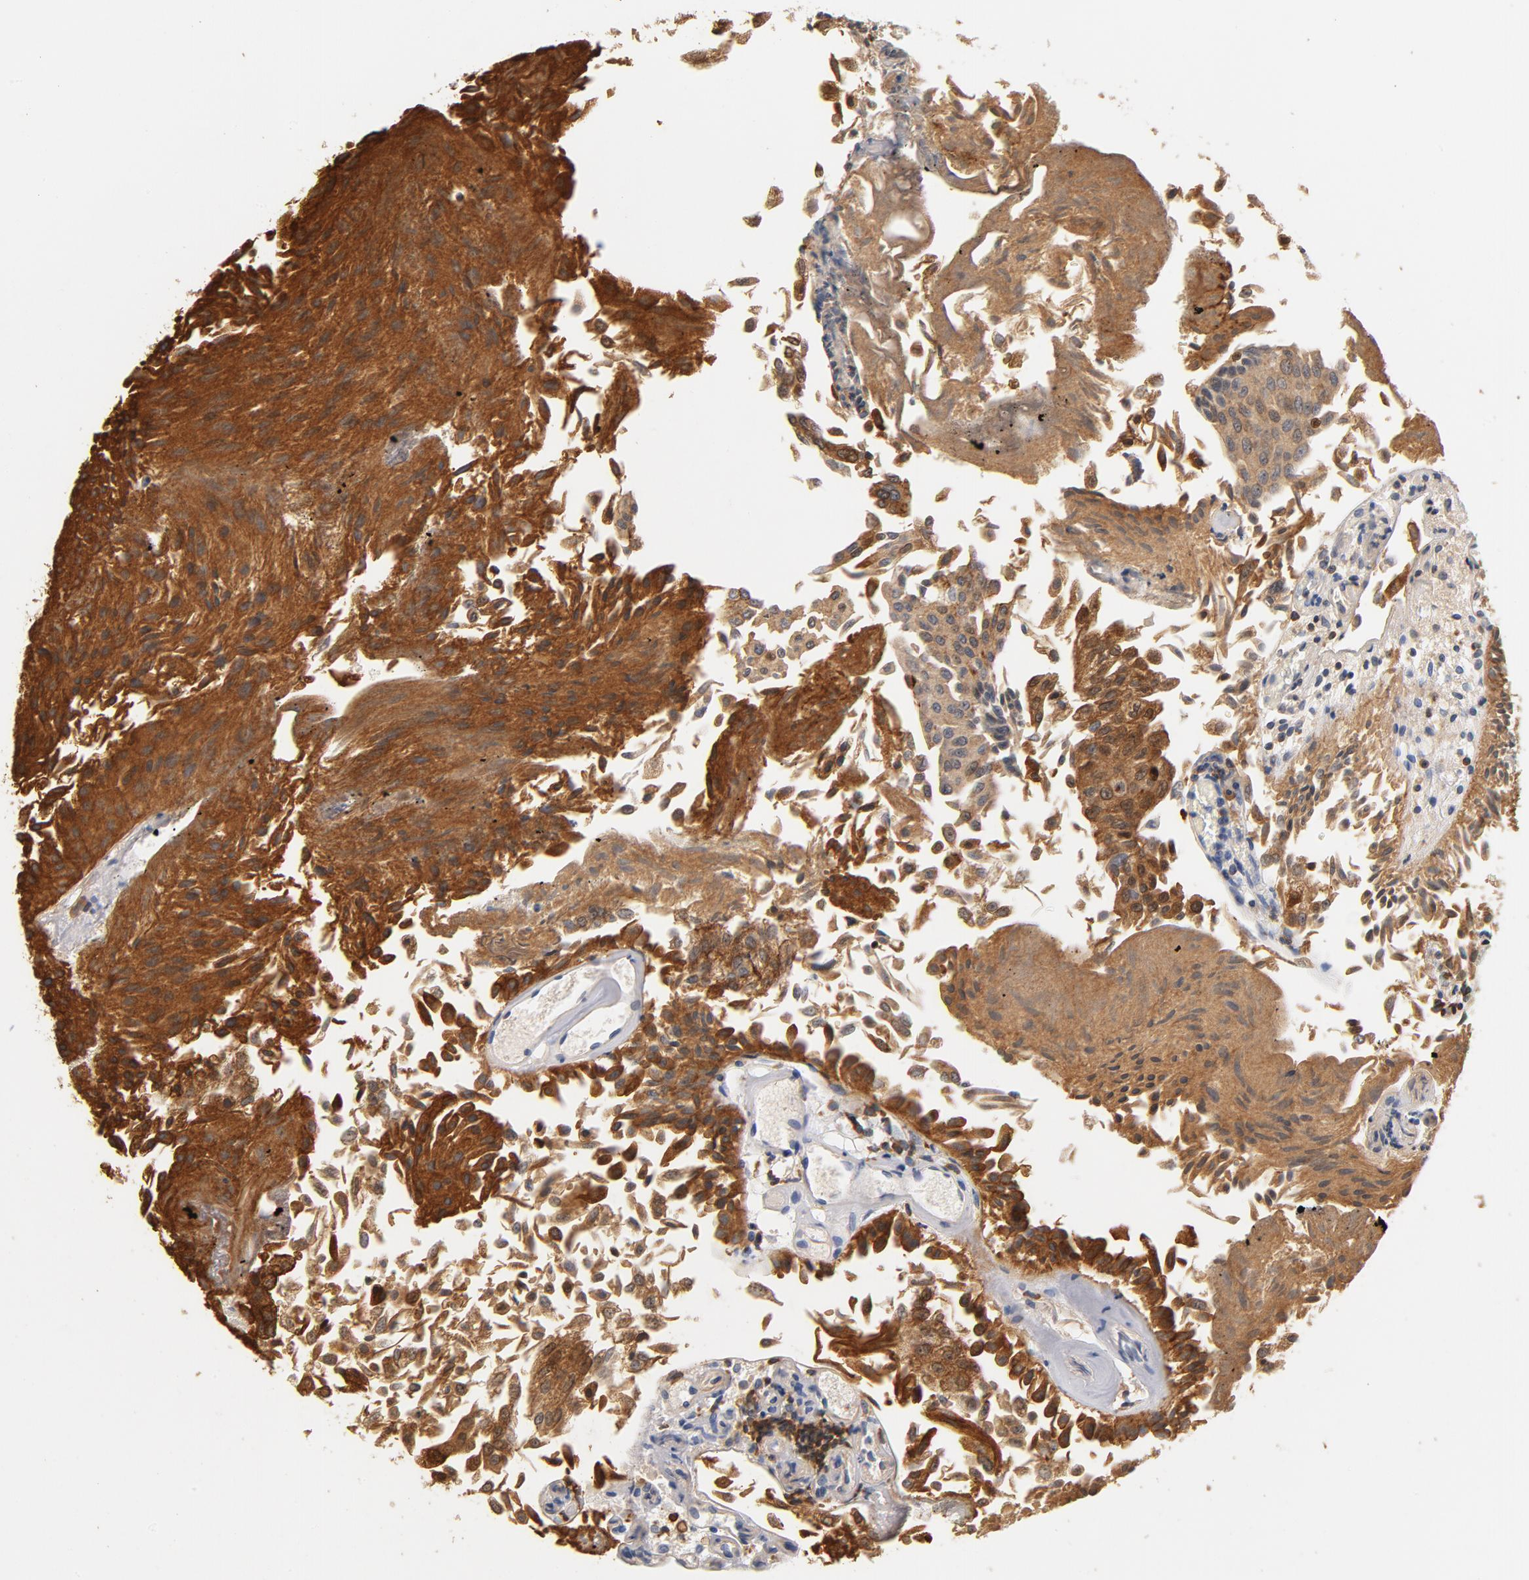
{"staining": {"intensity": "strong", "quantity": ">75%", "location": "cytoplasmic/membranous"}, "tissue": "urothelial cancer", "cell_type": "Tumor cells", "image_type": "cancer", "snomed": [{"axis": "morphology", "description": "Urothelial carcinoma, Low grade"}, {"axis": "topography", "description": "Urinary bladder"}], "caption": "Urothelial cancer stained with DAB (3,3'-diaminobenzidine) immunohistochemistry (IHC) shows high levels of strong cytoplasmic/membranous staining in about >75% of tumor cells. The staining was performed using DAB, with brown indicating positive protein expression. Nuclei are stained blue with hematoxylin.", "gene": "EZR", "patient": {"sex": "male", "age": 86}}